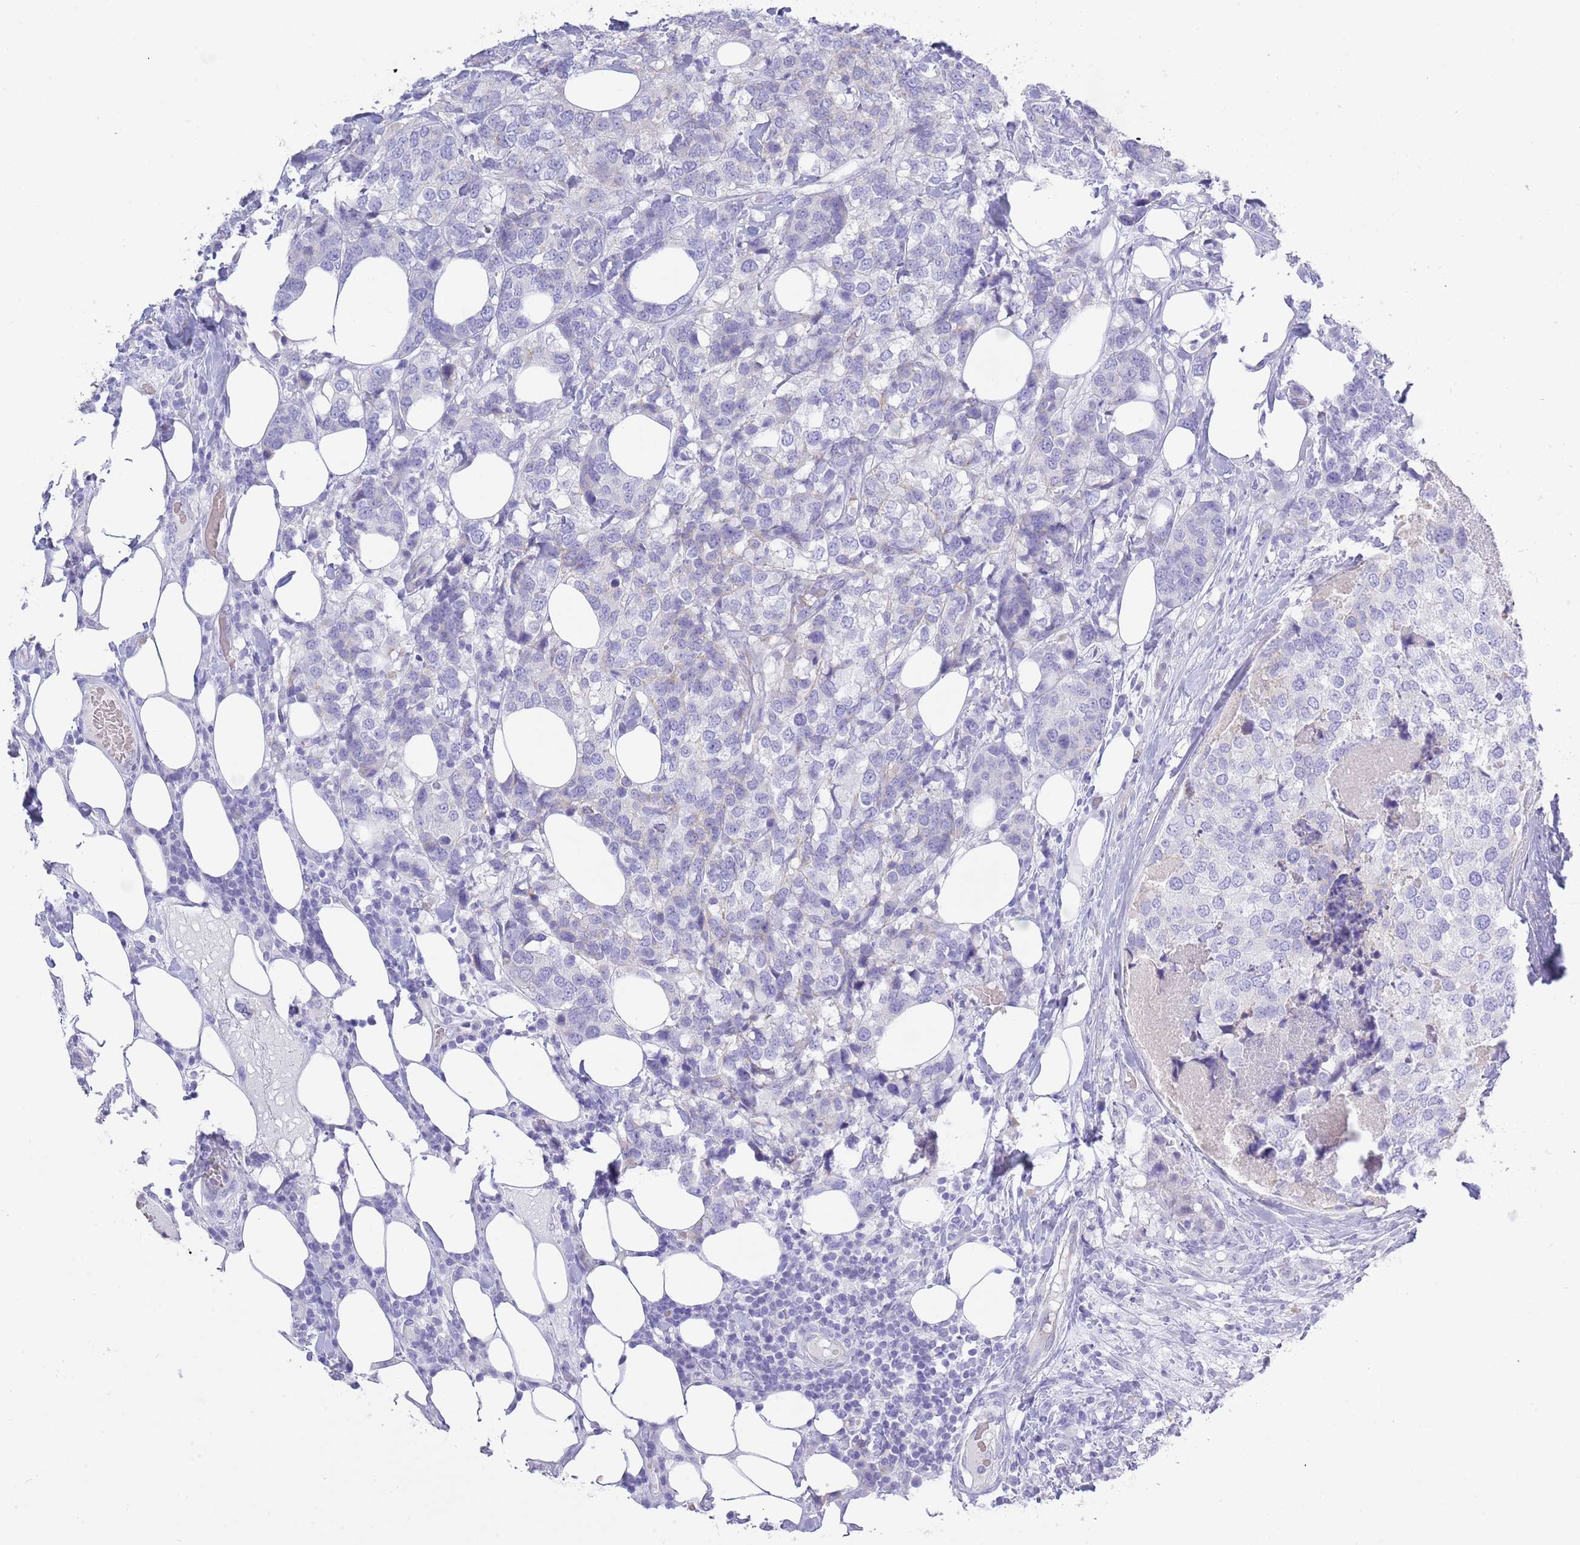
{"staining": {"intensity": "negative", "quantity": "none", "location": "none"}, "tissue": "breast cancer", "cell_type": "Tumor cells", "image_type": "cancer", "snomed": [{"axis": "morphology", "description": "Lobular carcinoma"}, {"axis": "topography", "description": "Breast"}], "caption": "A histopathology image of human breast cancer (lobular carcinoma) is negative for staining in tumor cells.", "gene": "ACR", "patient": {"sex": "female", "age": 59}}